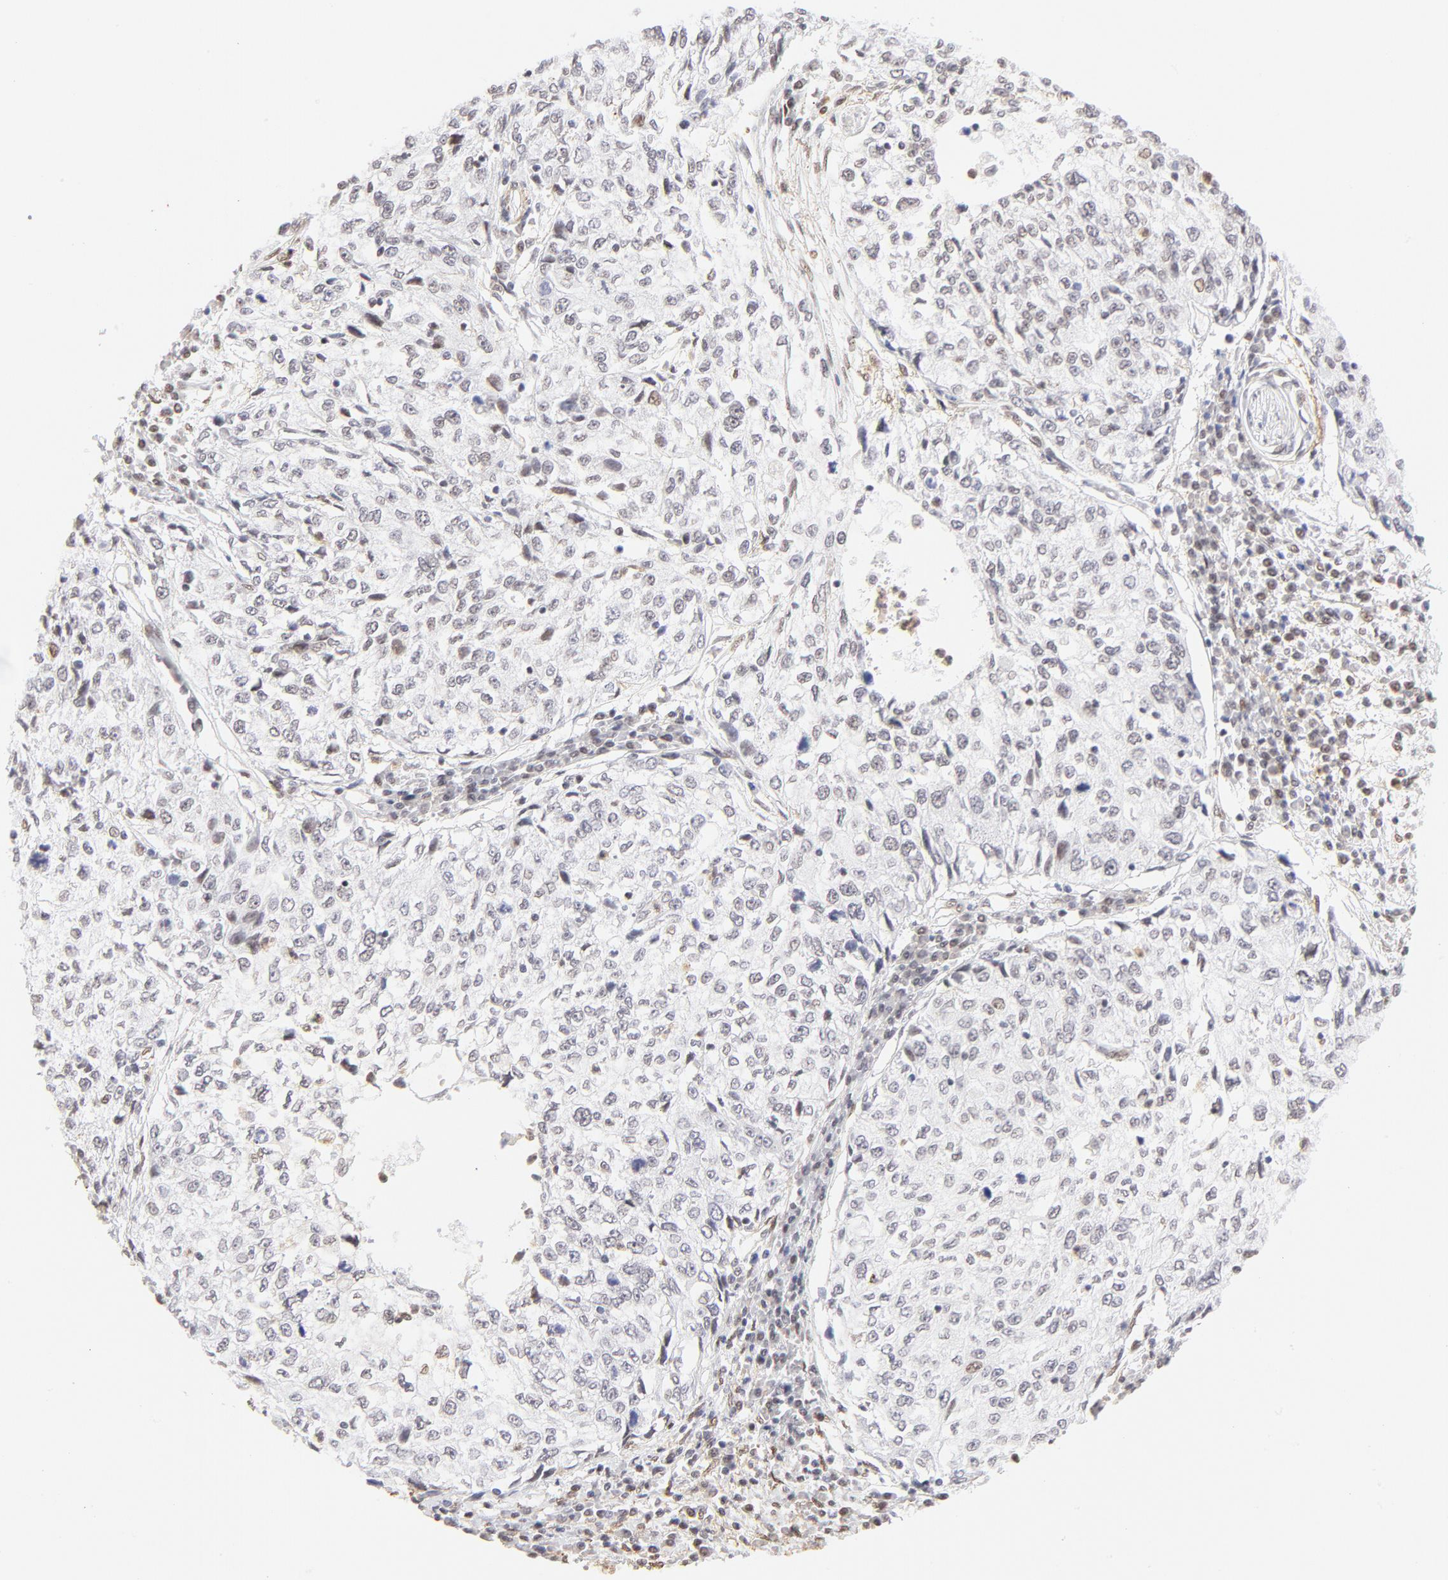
{"staining": {"intensity": "negative", "quantity": "none", "location": "none"}, "tissue": "cervical cancer", "cell_type": "Tumor cells", "image_type": "cancer", "snomed": [{"axis": "morphology", "description": "Squamous cell carcinoma, NOS"}, {"axis": "topography", "description": "Cervix"}], "caption": "This photomicrograph is of cervical squamous cell carcinoma stained with immunohistochemistry to label a protein in brown with the nuclei are counter-stained blue. There is no expression in tumor cells.", "gene": "PBX1", "patient": {"sex": "female", "age": 57}}